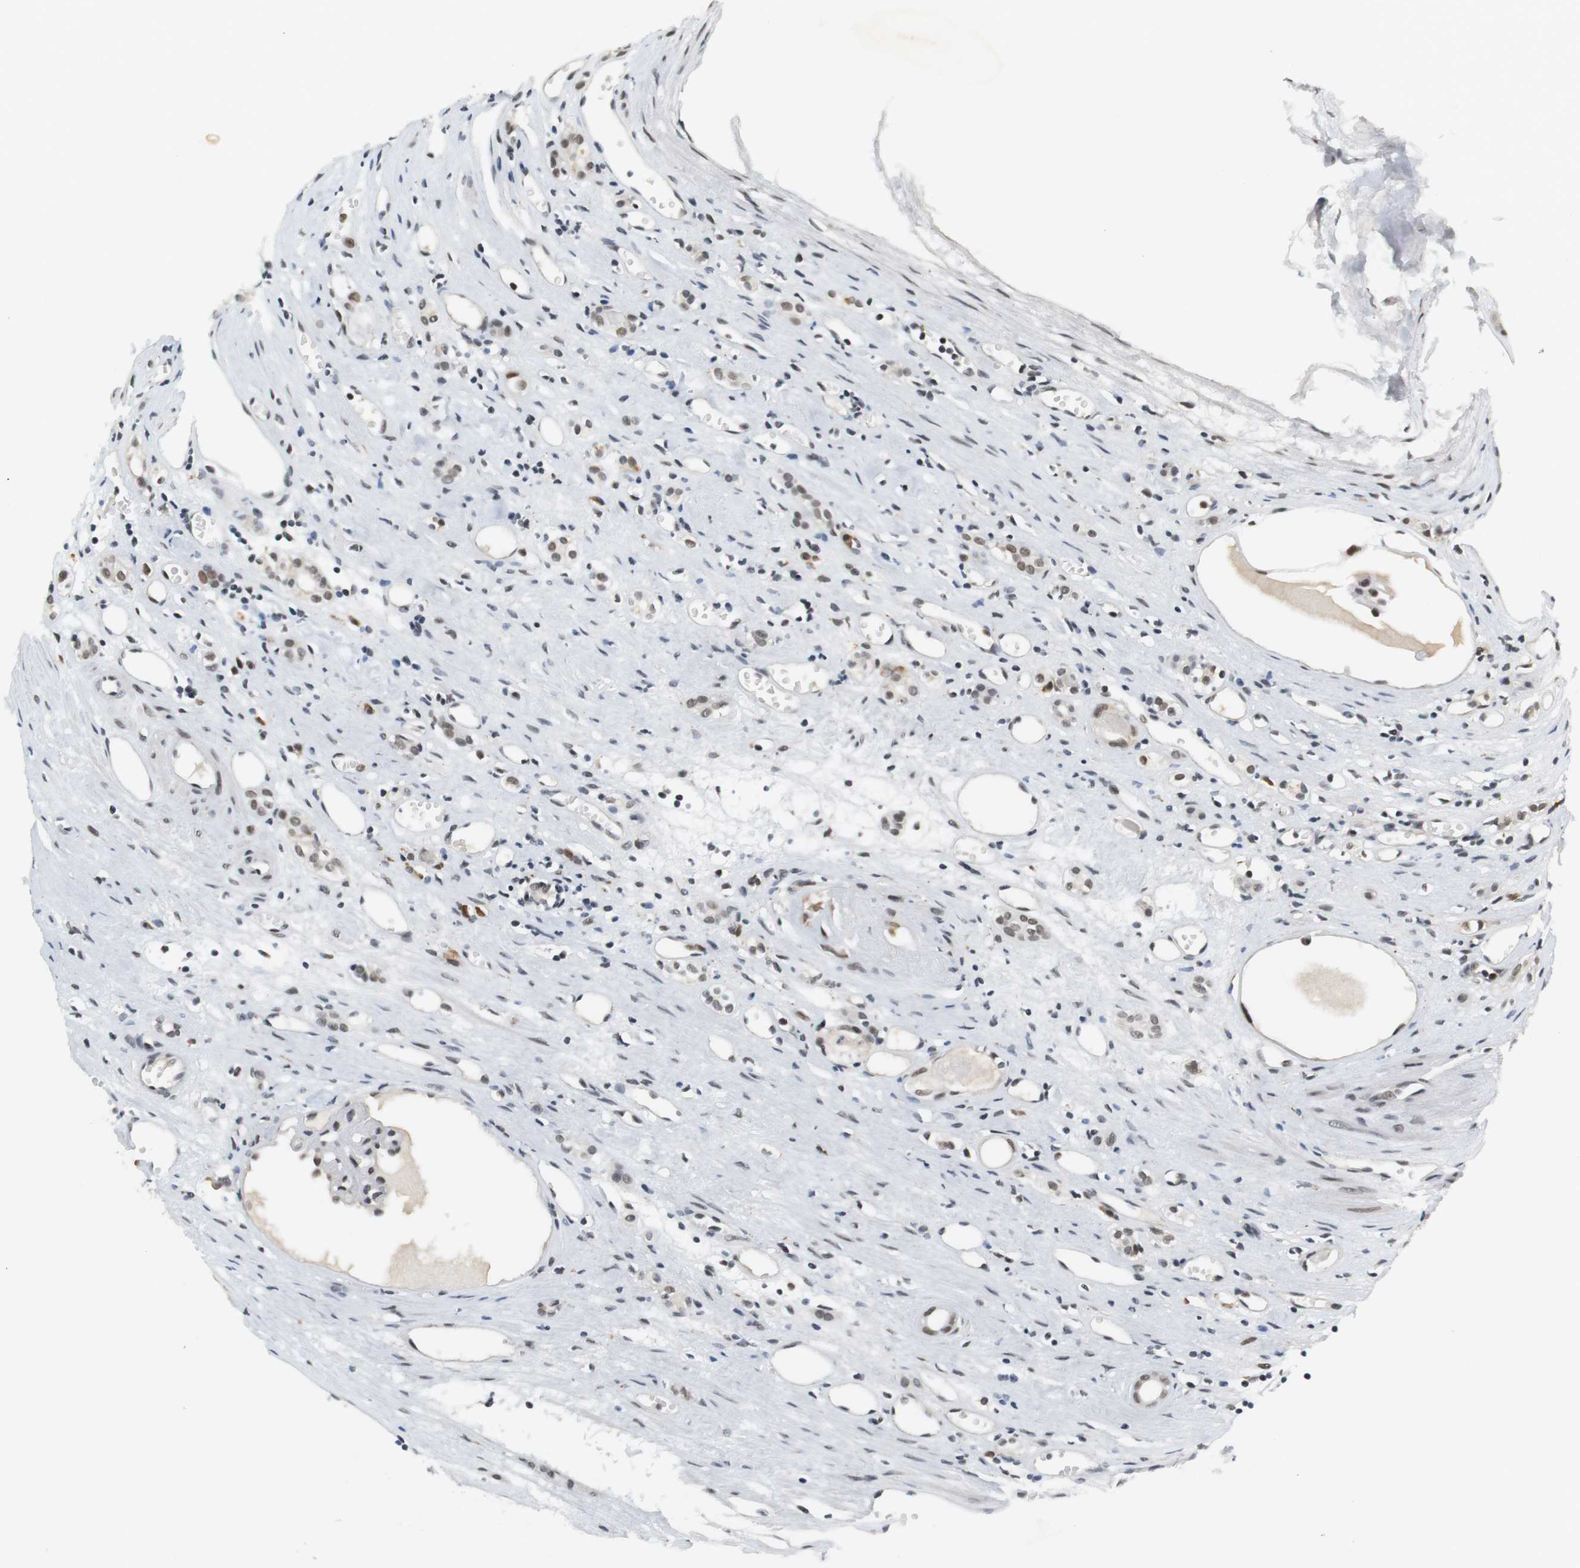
{"staining": {"intensity": "weak", "quantity": "<25%", "location": "nuclear"}, "tissue": "renal cancer", "cell_type": "Tumor cells", "image_type": "cancer", "snomed": [{"axis": "morphology", "description": "Adenocarcinoma, NOS"}, {"axis": "topography", "description": "Kidney"}], "caption": "Immunohistochemistry (IHC) histopathology image of neoplastic tissue: renal cancer (adenocarcinoma) stained with DAB (3,3'-diaminobenzidine) reveals no significant protein expression in tumor cells.", "gene": "RNF38", "patient": {"sex": "male", "age": 56}}